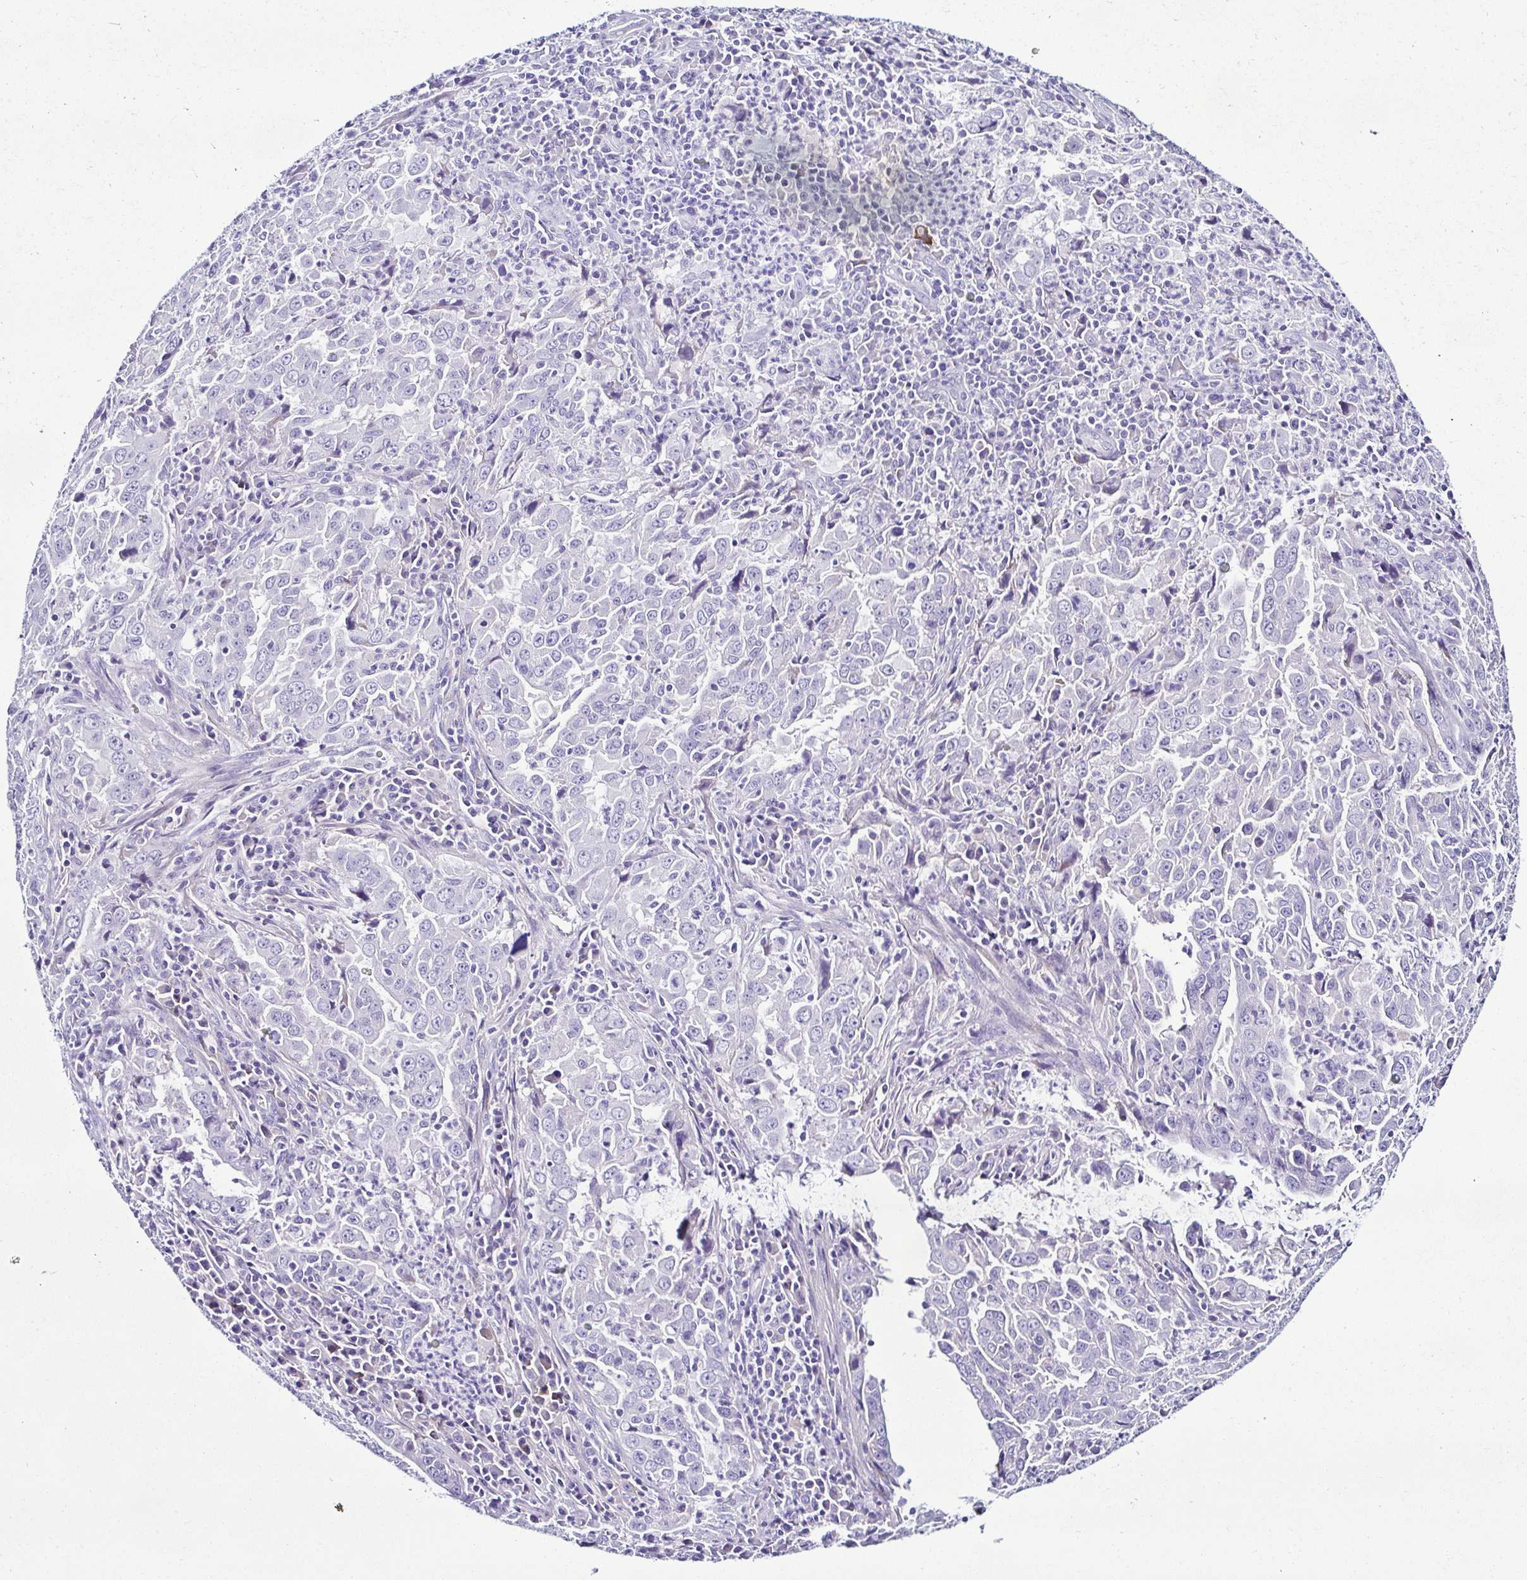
{"staining": {"intensity": "negative", "quantity": "none", "location": "none"}, "tissue": "lung cancer", "cell_type": "Tumor cells", "image_type": "cancer", "snomed": [{"axis": "morphology", "description": "Adenocarcinoma, NOS"}, {"axis": "topography", "description": "Lung"}], "caption": "DAB (3,3'-diaminobenzidine) immunohistochemical staining of lung adenocarcinoma shows no significant staining in tumor cells.", "gene": "SRL", "patient": {"sex": "male", "age": 67}}